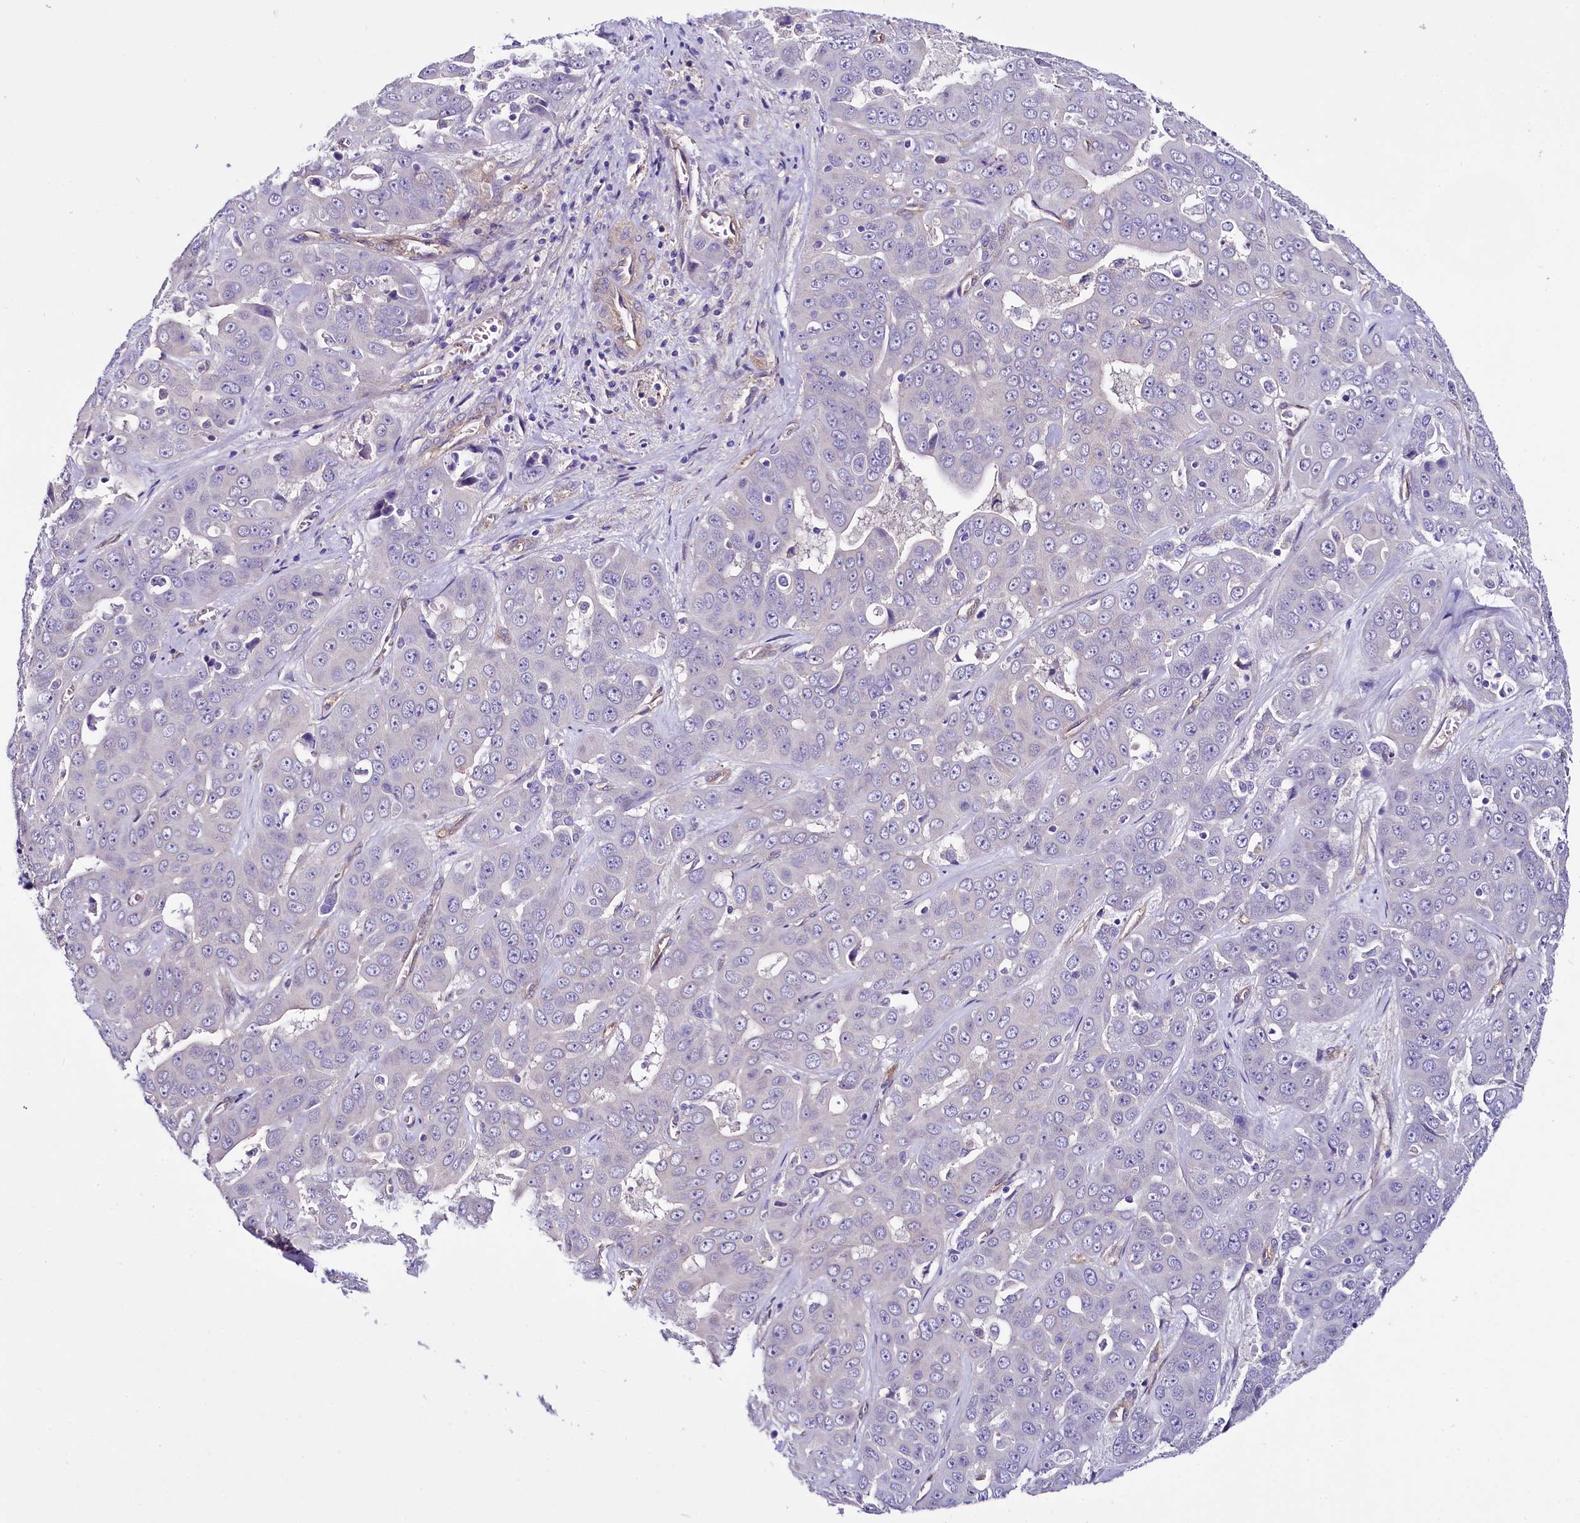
{"staining": {"intensity": "negative", "quantity": "none", "location": "none"}, "tissue": "liver cancer", "cell_type": "Tumor cells", "image_type": "cancer", "snomed": [{"axis": "morphology", "description": "Cholangiocarcinoma"}, {"axis": "topography", "description": "Liver"}], "caption": "This photomicrograph is of liver cancer stained with IHC to label a protein in brown with the nuclei are counter-stained blue. There is no positivity in tumor cells.", "gene": "STXBP1", "patient": {"sex": "female", "age": 52}}